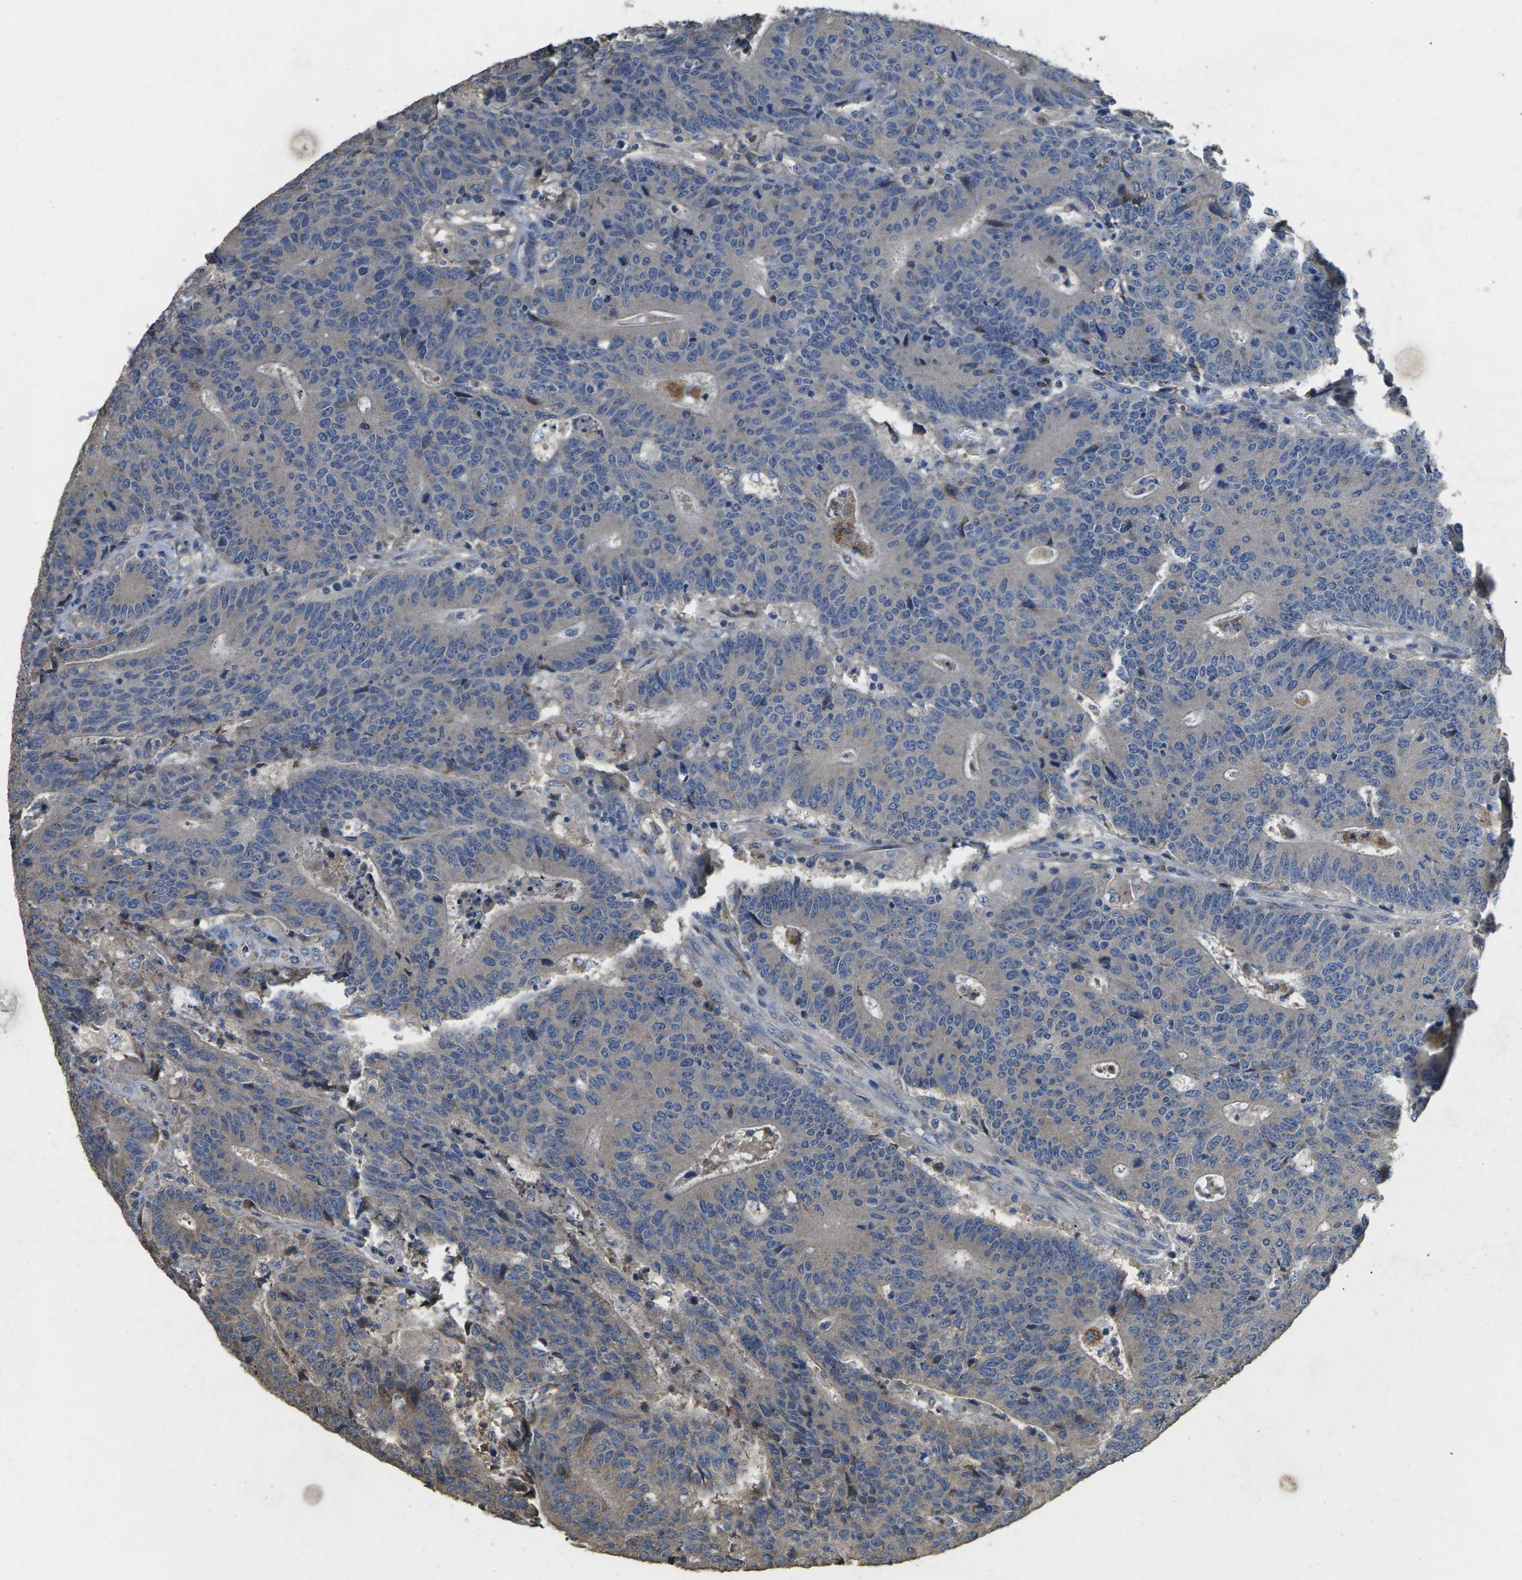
{"staining": {"intensity": "negative", "quantity": "none", "location": "none"}, "tissue": "colorectal cancer", "cell_type": "Tumor cells", "image_type": "cancer", "snomed": [{"axis": "morphology", "description": "Normal tissue, NOS"}, {"axis": "morphology", "description": "Adenocarcinoma, NOS"}, {"axis": "topography", "description": "Colon"}], "caption": "Tumor cells are negative for brown protein staining in adenocarcinoma (colorectal).", "gene": "B4GAT1", "patient": {"sex": "female", "age": 75}}